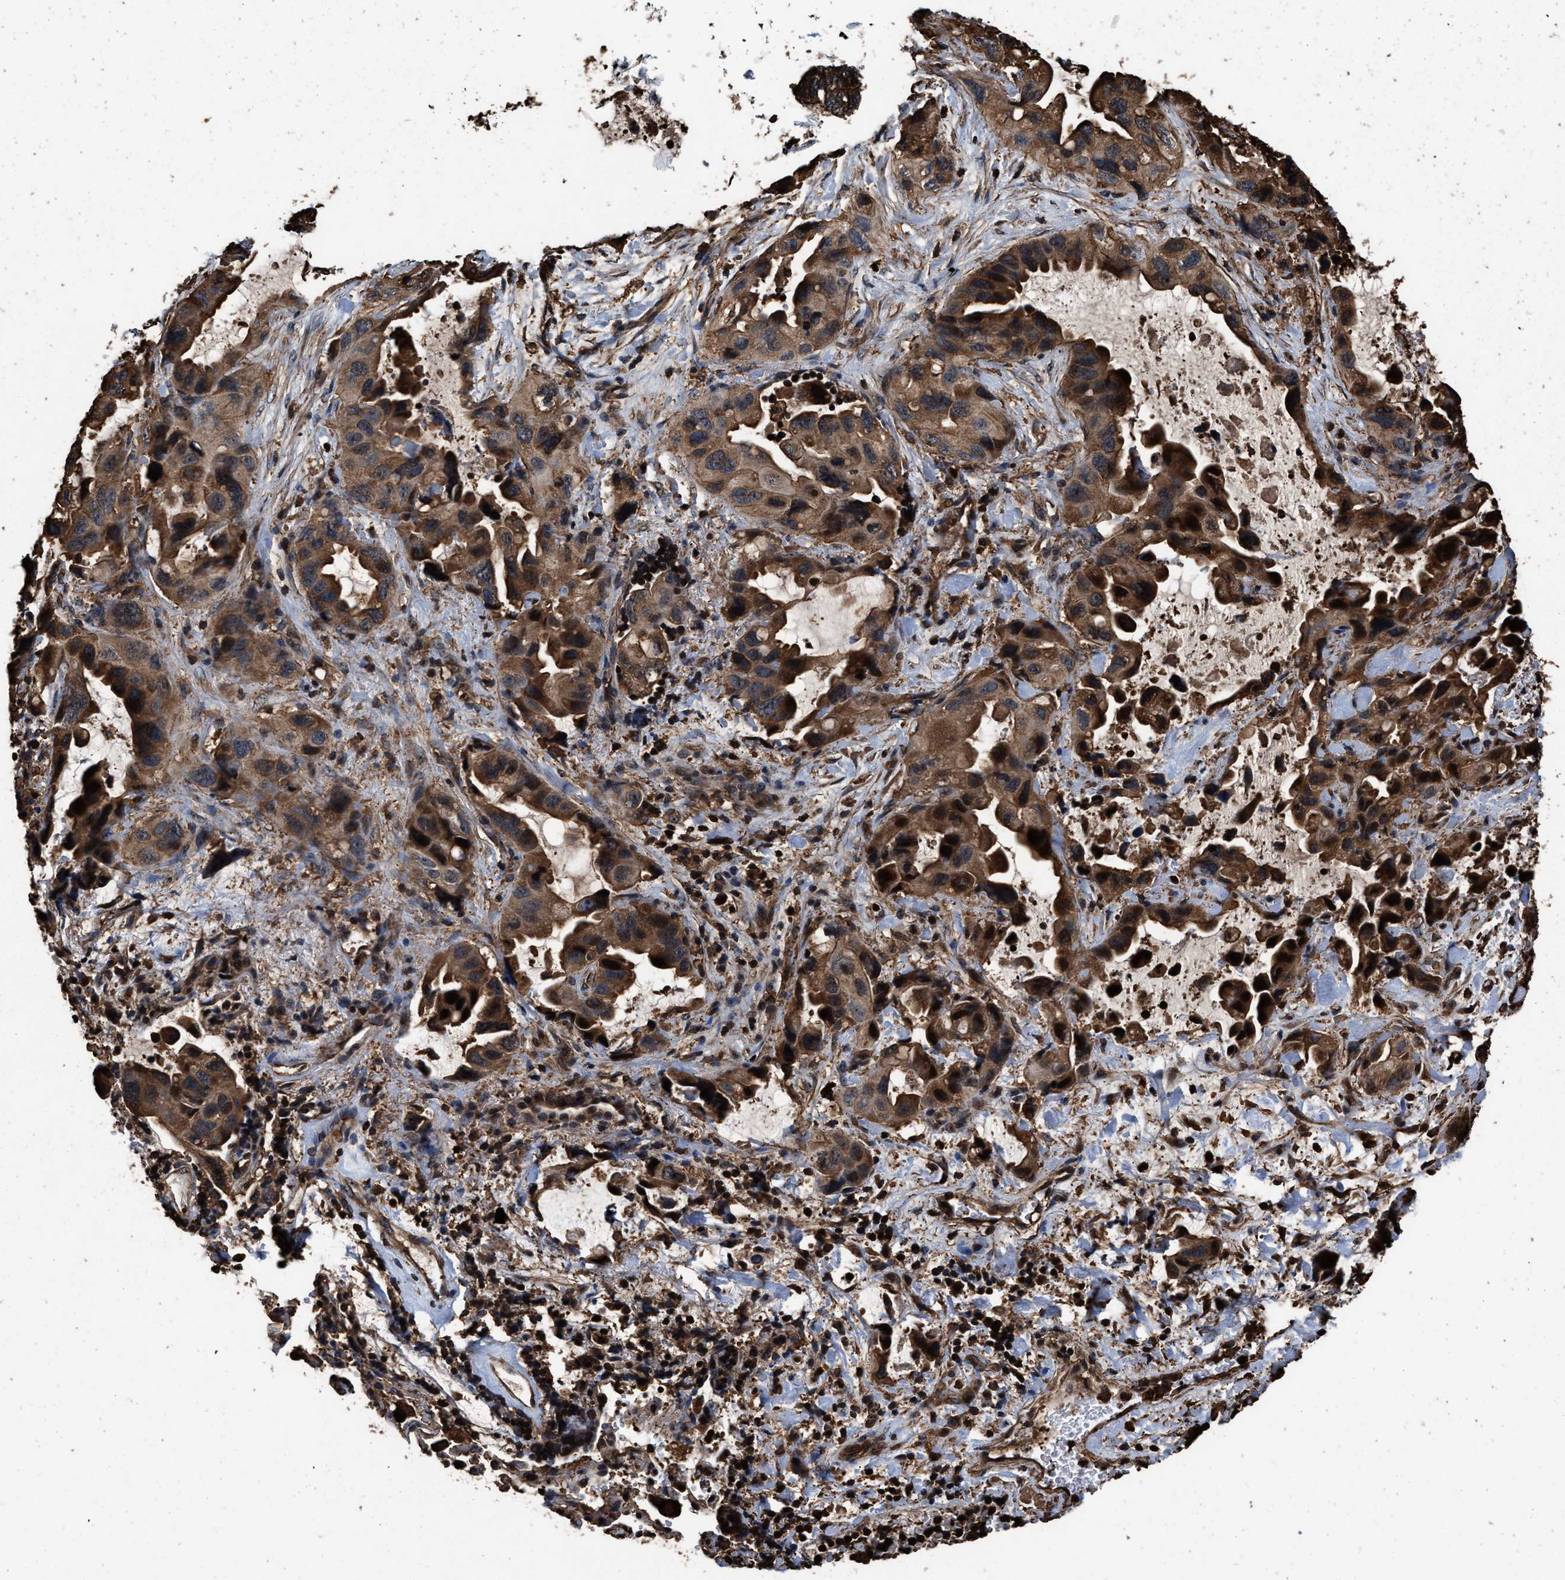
{"staining": {"intensity": "strong", "quantity": ">75%", "location": "cytoplasmic/membranous"}, "tissue": "lung cancer", "cell_type": "Tumor cells", "image_type": "cancer", "snomed": [{"axis": "morphology", "description": "Squamous cell carcinoma, NOS"}, {"axis": "topography", "description": "Lung"}], "caption": "Lung cancer (squamous cell carcinoma) stained with a protein marker exhibits strong staining in tumor cells.", "gene": "KBTBD2", "patient": {"sex": "female", "age": 73}}